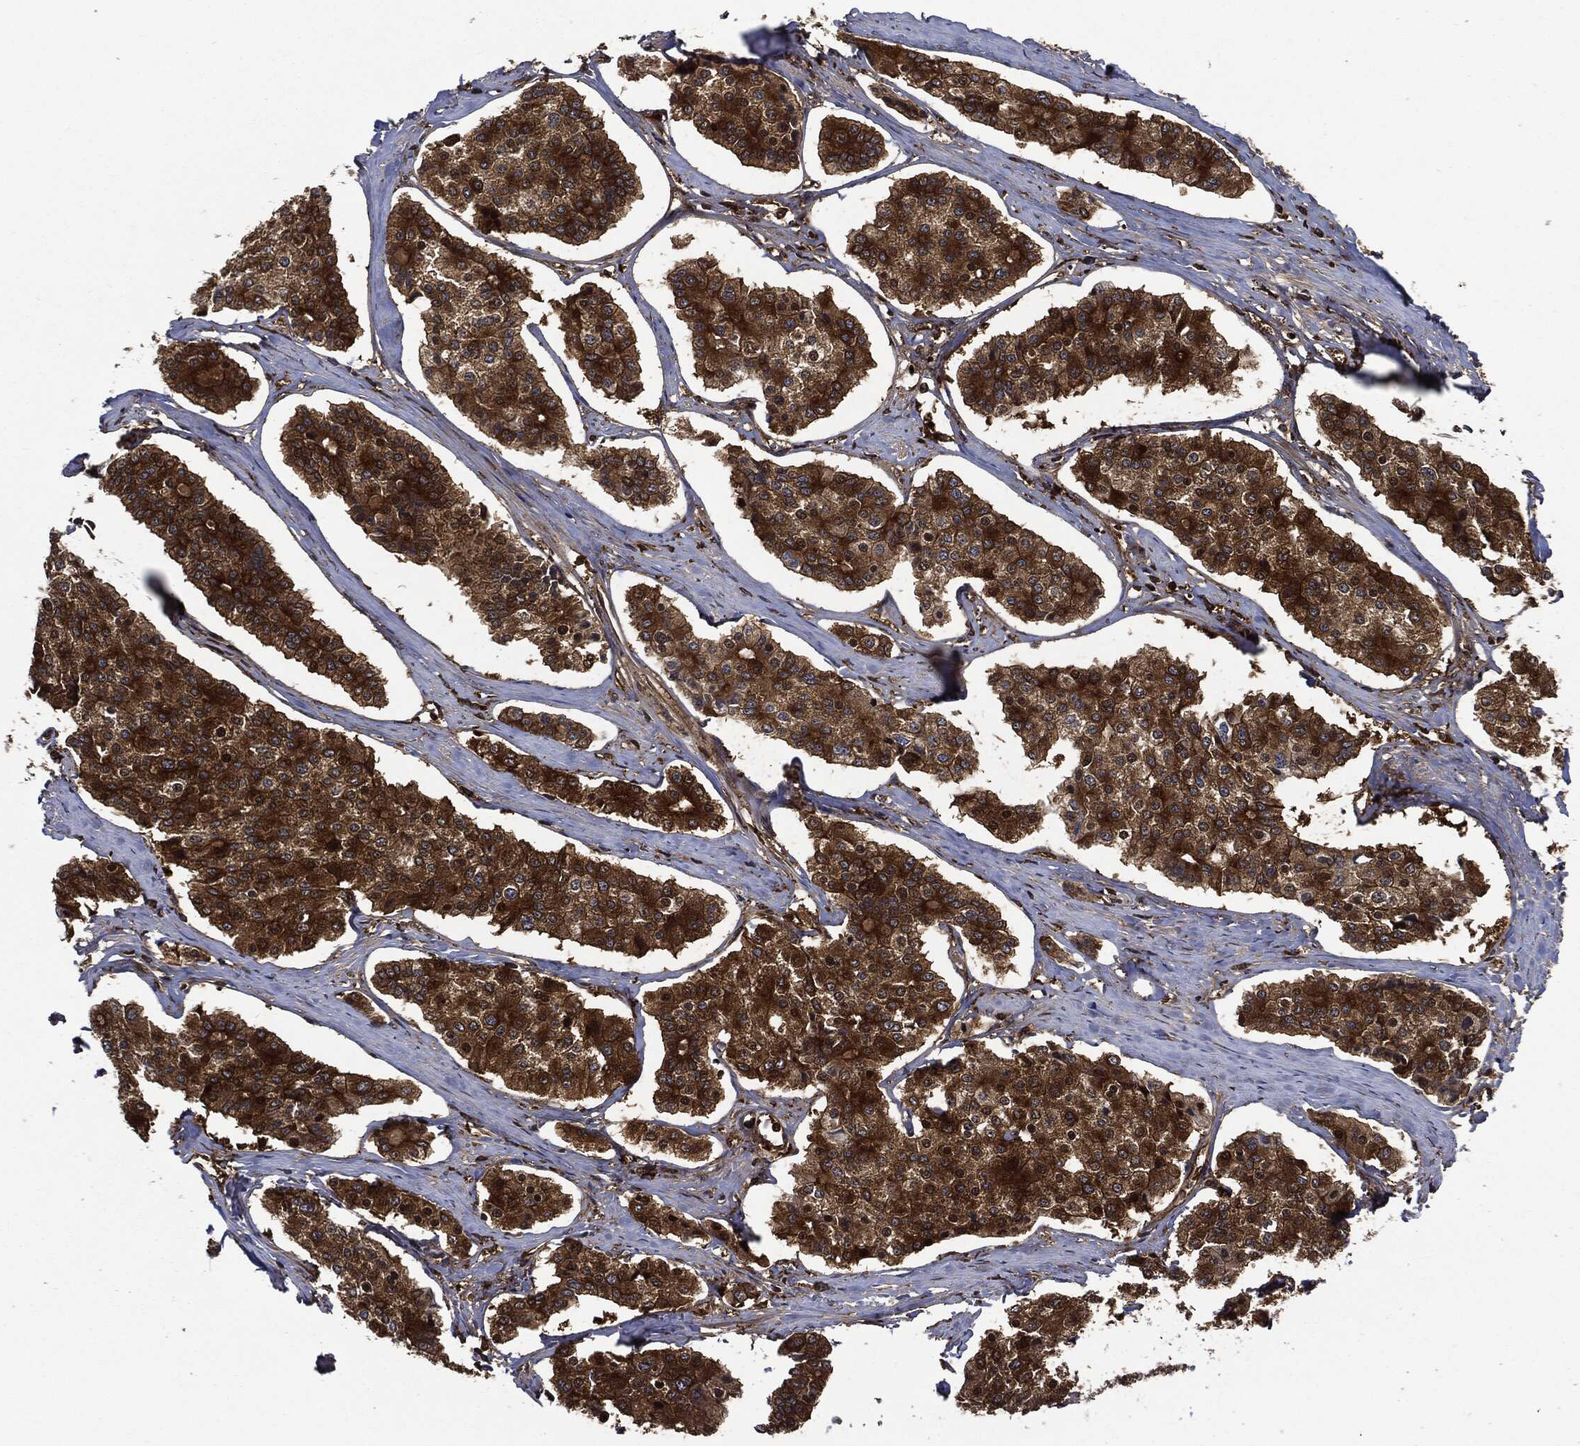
{"staining": {"intensity": "strong", "quantity": ">75%", "location": "cytoplasmic/membranous"}, "tissue": "carcinoid", "cell_type": "Tumor cells", "image_type": "cancer", "snomed": [{"axis": "morphology", "description": "Carcinoid, malignant, NOS"}, {"axis": "topography", "description": "Small intestine"}], "caption": "Carcinoid stained for a protein demonstrates strong cytoplasmic/membranous positivity in tumor cells.", "gene": "XPNPEP1", "patient": {"sex": "female", "age": 65}}